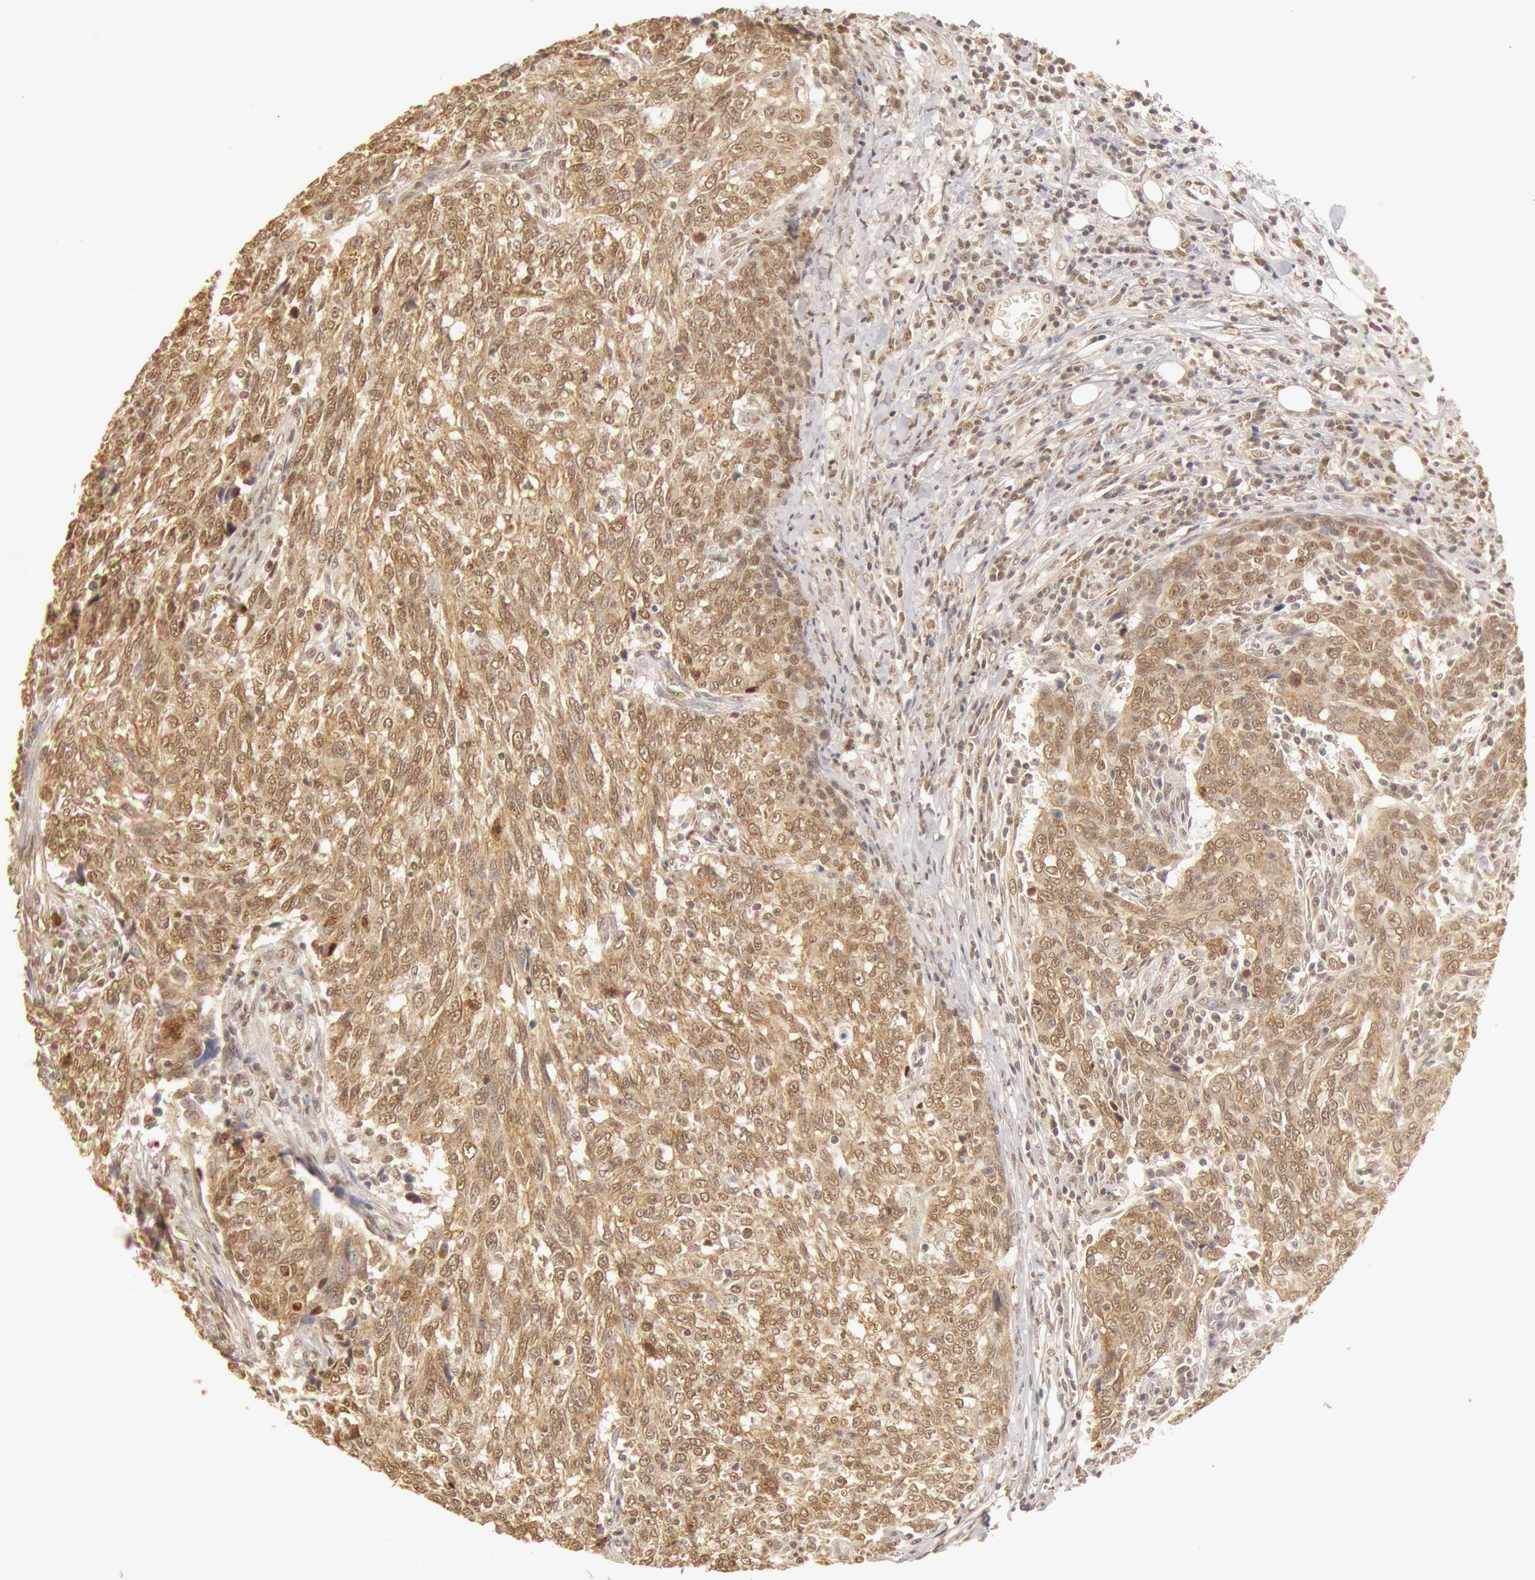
{"staining": {"intensity": "moderate", "quantity": ">75%", "location": "cytoplasmic/membranous,nuclear"}, "tissue": "breast cancer", "cell_type": "Tumor cells", "image_type": "cancer", "snomed": [{"axis": "morphology", "description": "Duct carcinoma"}, {"axis": "topography", "description": "Breast"}], "caption": "Tumor cells reveal moderate cytoplasmic/membranous and nuclear positivity in about >75% of cells in invasive ductal carcinoma (breast).", "gene": "SNRNP70", "patient": {"sex": "female", "age": 50}}